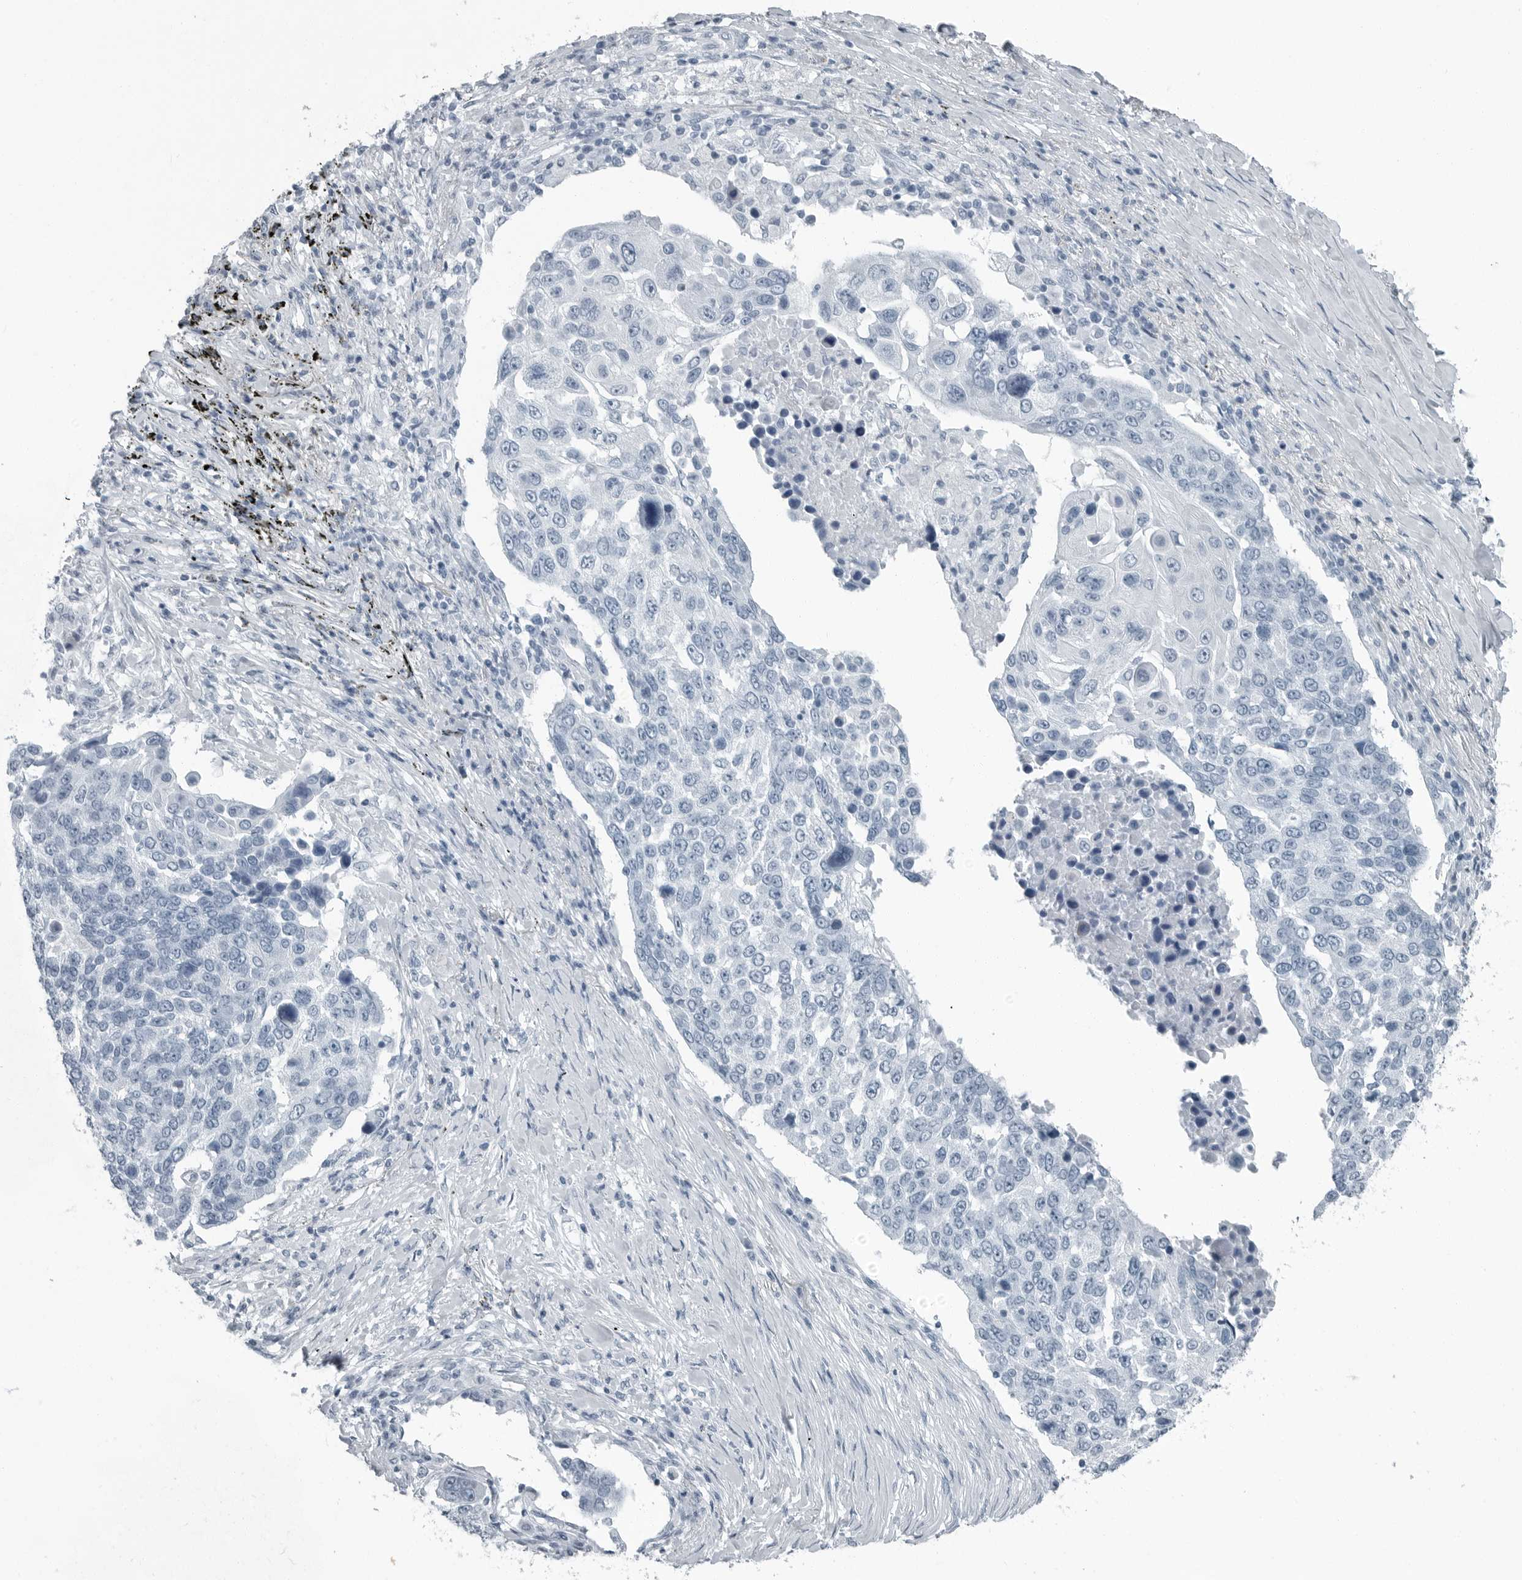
{"staining": {"intensity": "negative", "quantity": "none", "location": "none"}, "tissue": "lung cancer", "cell_type": "Tumor cells", "image_type": "cancer", "snomed": [{"axis": "morphology", "description": "Squamous cell carcinoma, NOS"}, {"axis": "topography", "description": "Lung"}], "caption": "A high-resolution micrograph shows immunohistochemistry staining of squamous cell carcinoma (lung), which reveals no significant expression in tumor cells.", "gene": "FABP6", "patient": {"sex": "male", "age": 66}}